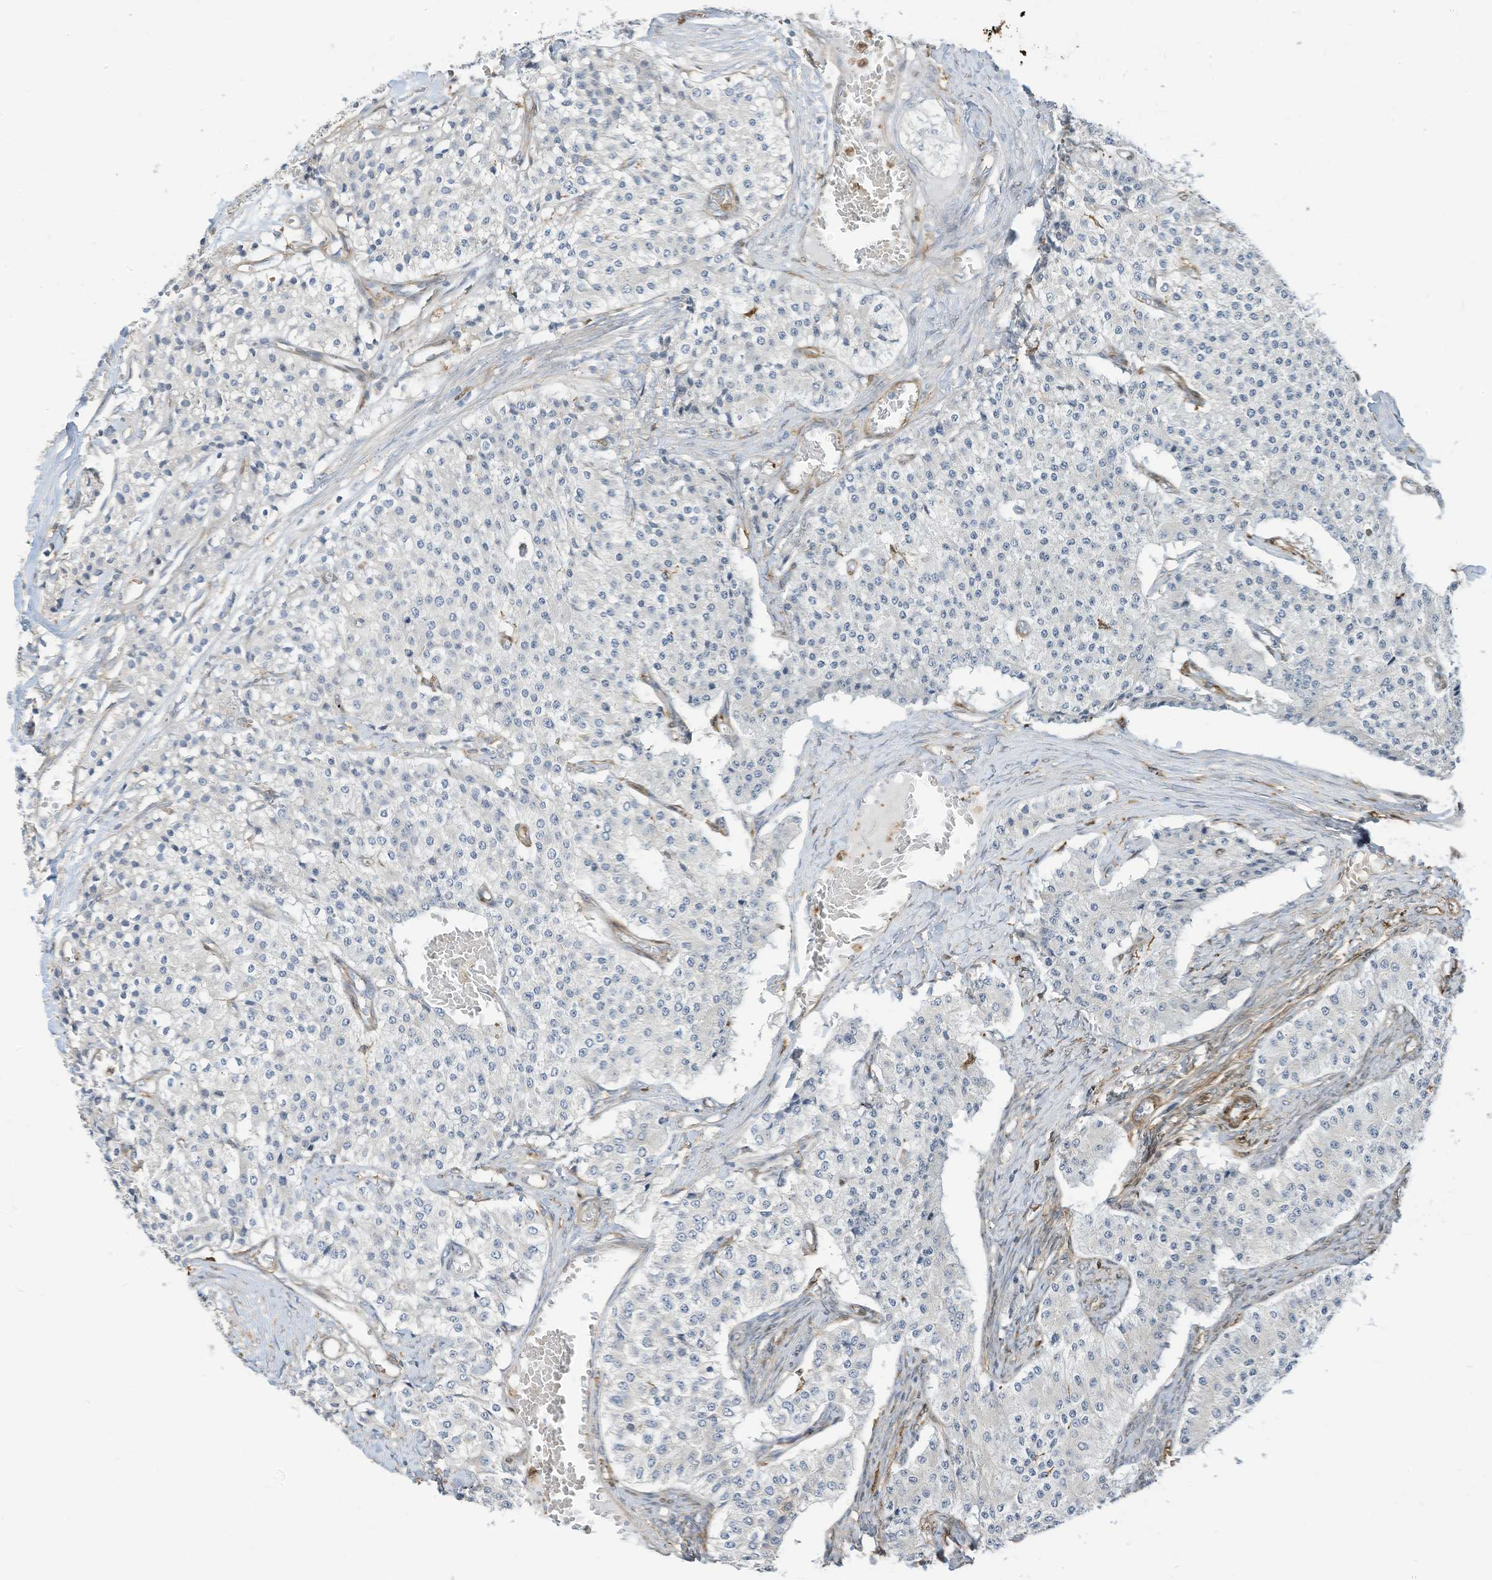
{"staining": {"intensity": "negative", "quantity": "none", "location": "none"}, "tissue": "carcinoid", "cell_type": "Tumor cells", "image_type": "cancer", "snomed": [{"axis": "morphology", "description": "Carcinoid, malignant, NOS"}, {"axis": "topography", "description": "Colon"}], "caption": "The immunohistochemistry image has no significant staining in tumor cells of carcinoid tissue.", "gene": "ATP13A1", "patient": {"sex": "female", "age": 52}}